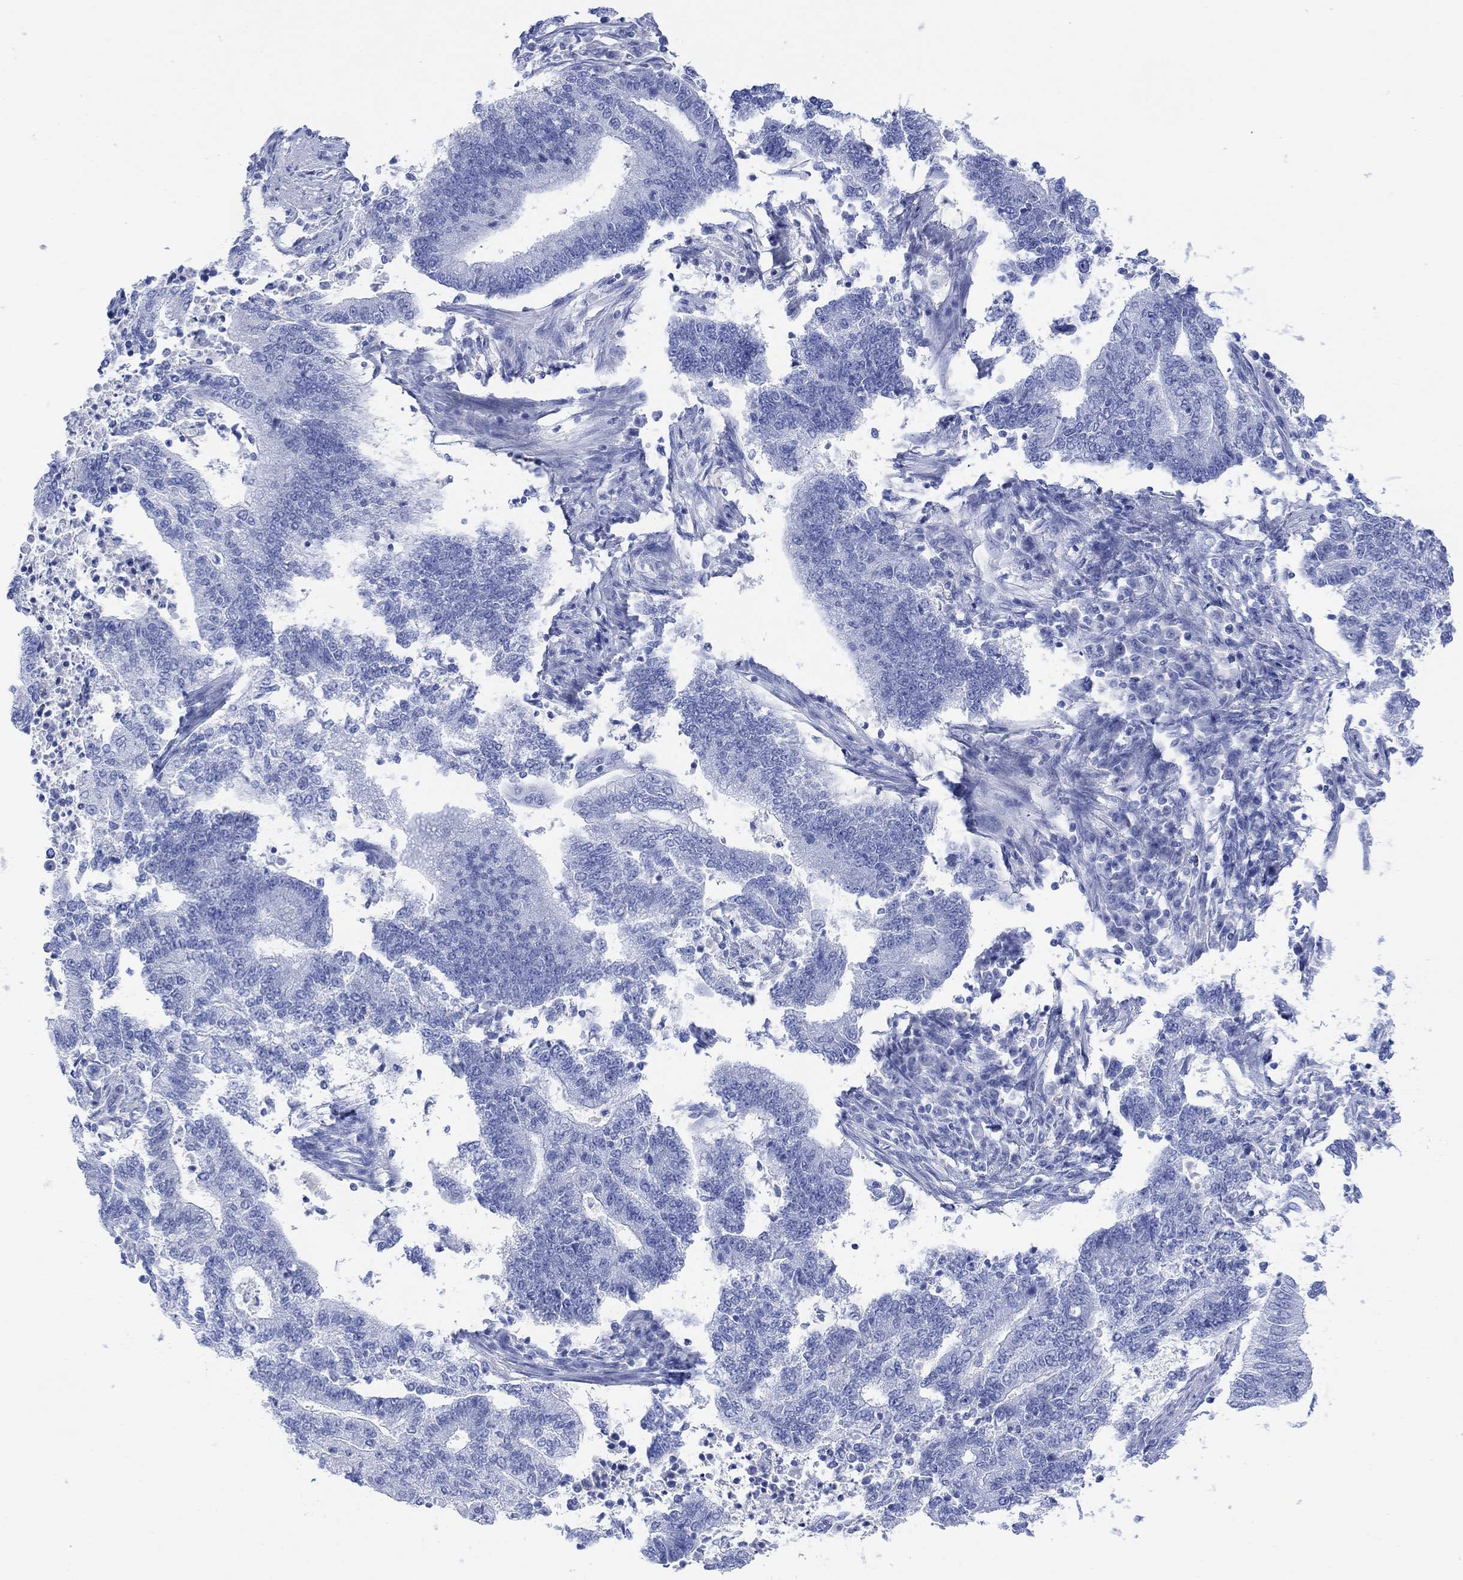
{"staining": {"intensity": "negative", "quantity": "none", "location": "none"}, "tissue": "endometrial cancer", "cell_type": "Tumor cells", "image_type": "cancer", "snomed": [{"axis": "morphology", "description": "Adenocarcinoma, NOS"}, {"axis": "topography", "description": "Uterus"}, {"axis": "topography", "description": "Endometrium"}], "caption": "Immunohistochemical staining of human adenocarcinoma (endometrial) demonstrates no significant expression in tumor cells. (Stains: DAB immunohistochemistry (IHC) with hematoxylin counter stain, Microscopy: brightfield microscopy at high magnification).", "gene": "GNG13", "patient": {"sex": "female", "age": 54}}